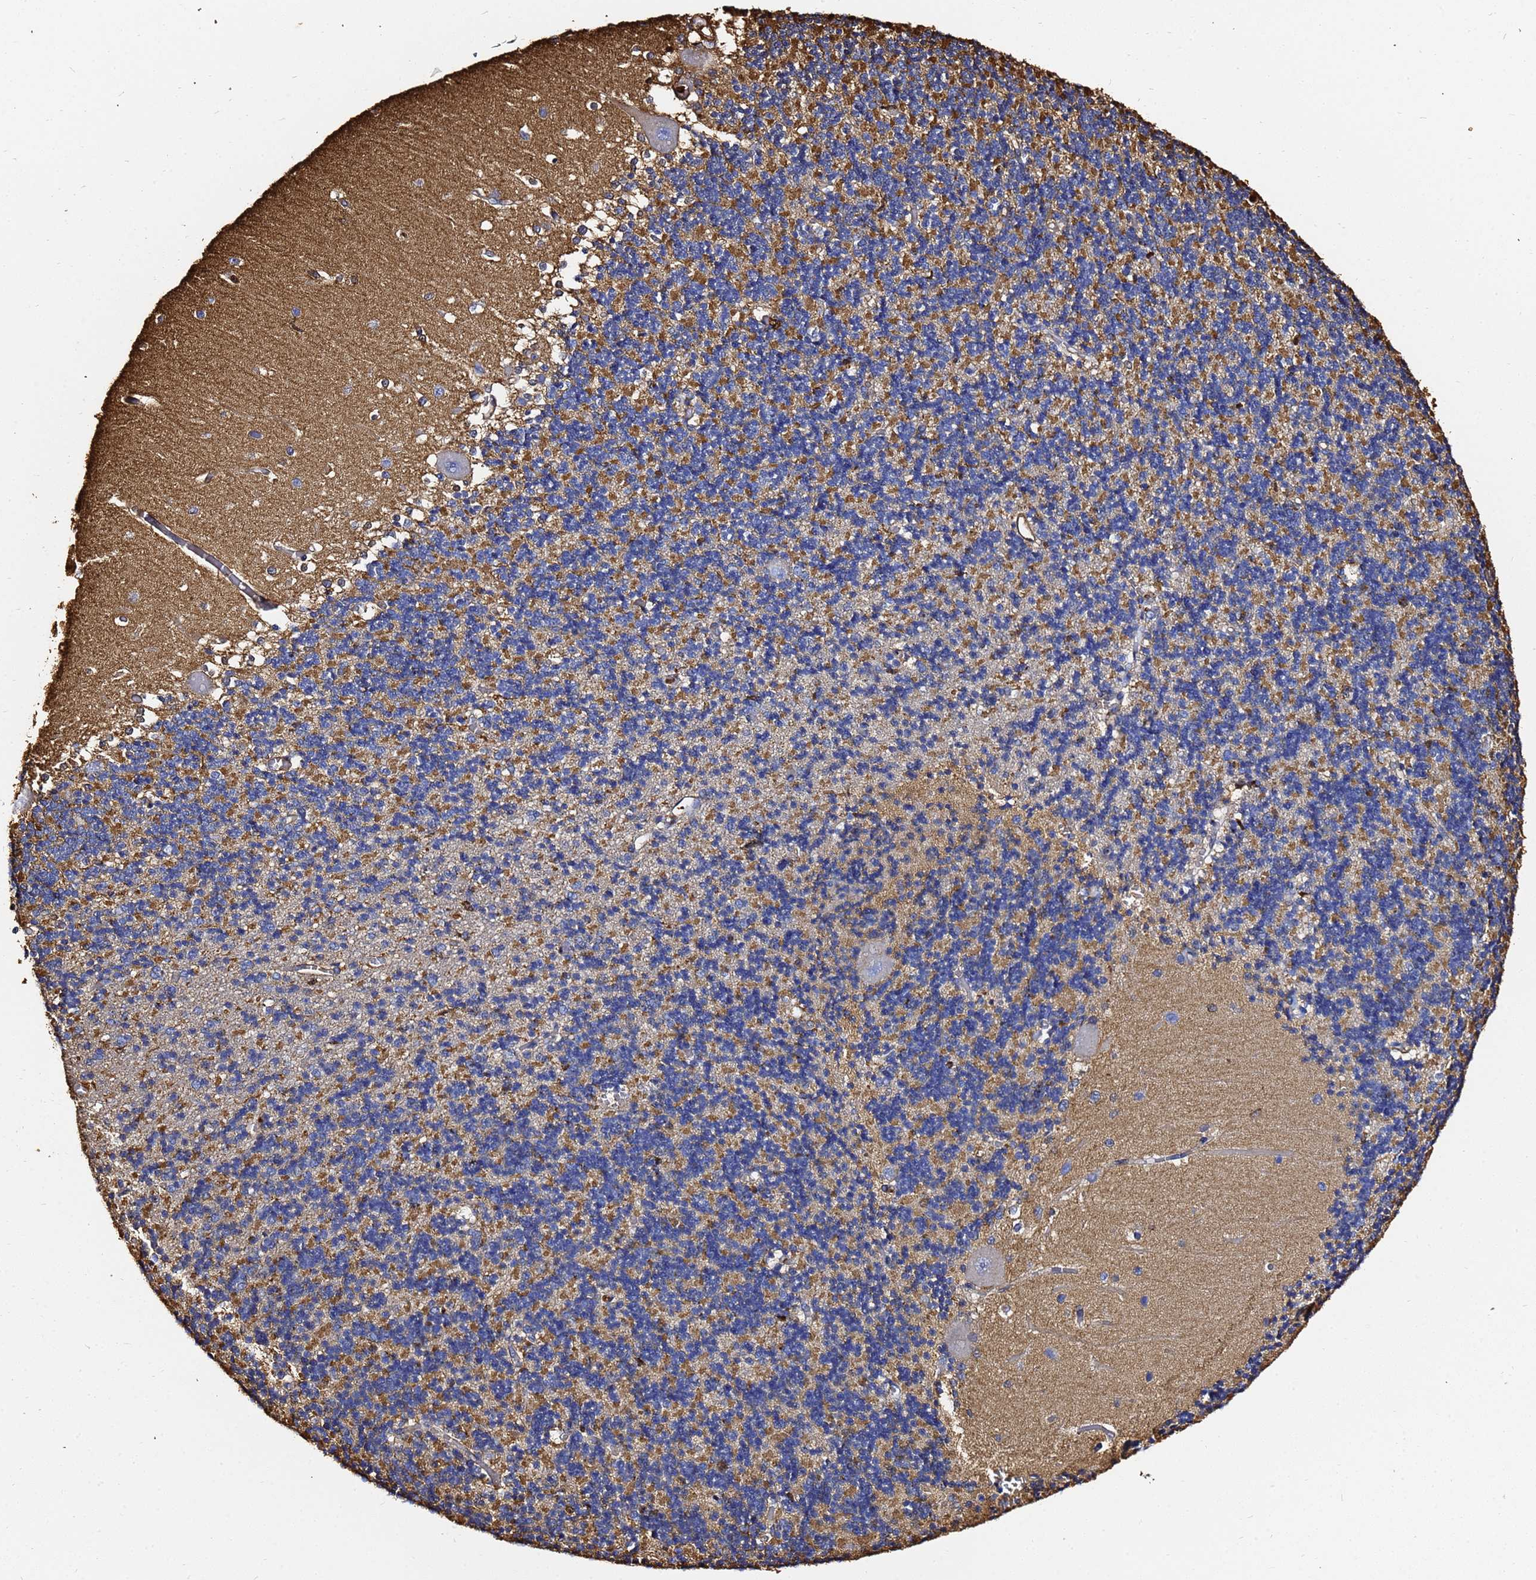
{"staining": {"intensity": "moderate", "quantity": "25%-75%", "location": "cytoplasmic/membranous"}, "tissue": "cerebellum", "cell_type": "Cells in granular layer", "image_type": "normal", "snomed": [{"axis": "morphology", "description": "Normal tissue, NOS"}, {"axis": "topography", "description": "Cerebellum"}], "caption": "A photomicrograph of human cerebellum stained for a protein demonstrates moderate cytoplasmic/membranous brown staining in cells in granular layer. (IHC, brightfield microscopy, high magnification).", "gene": "ACTA1", "patient": {"sex": "male", "age": 37}}